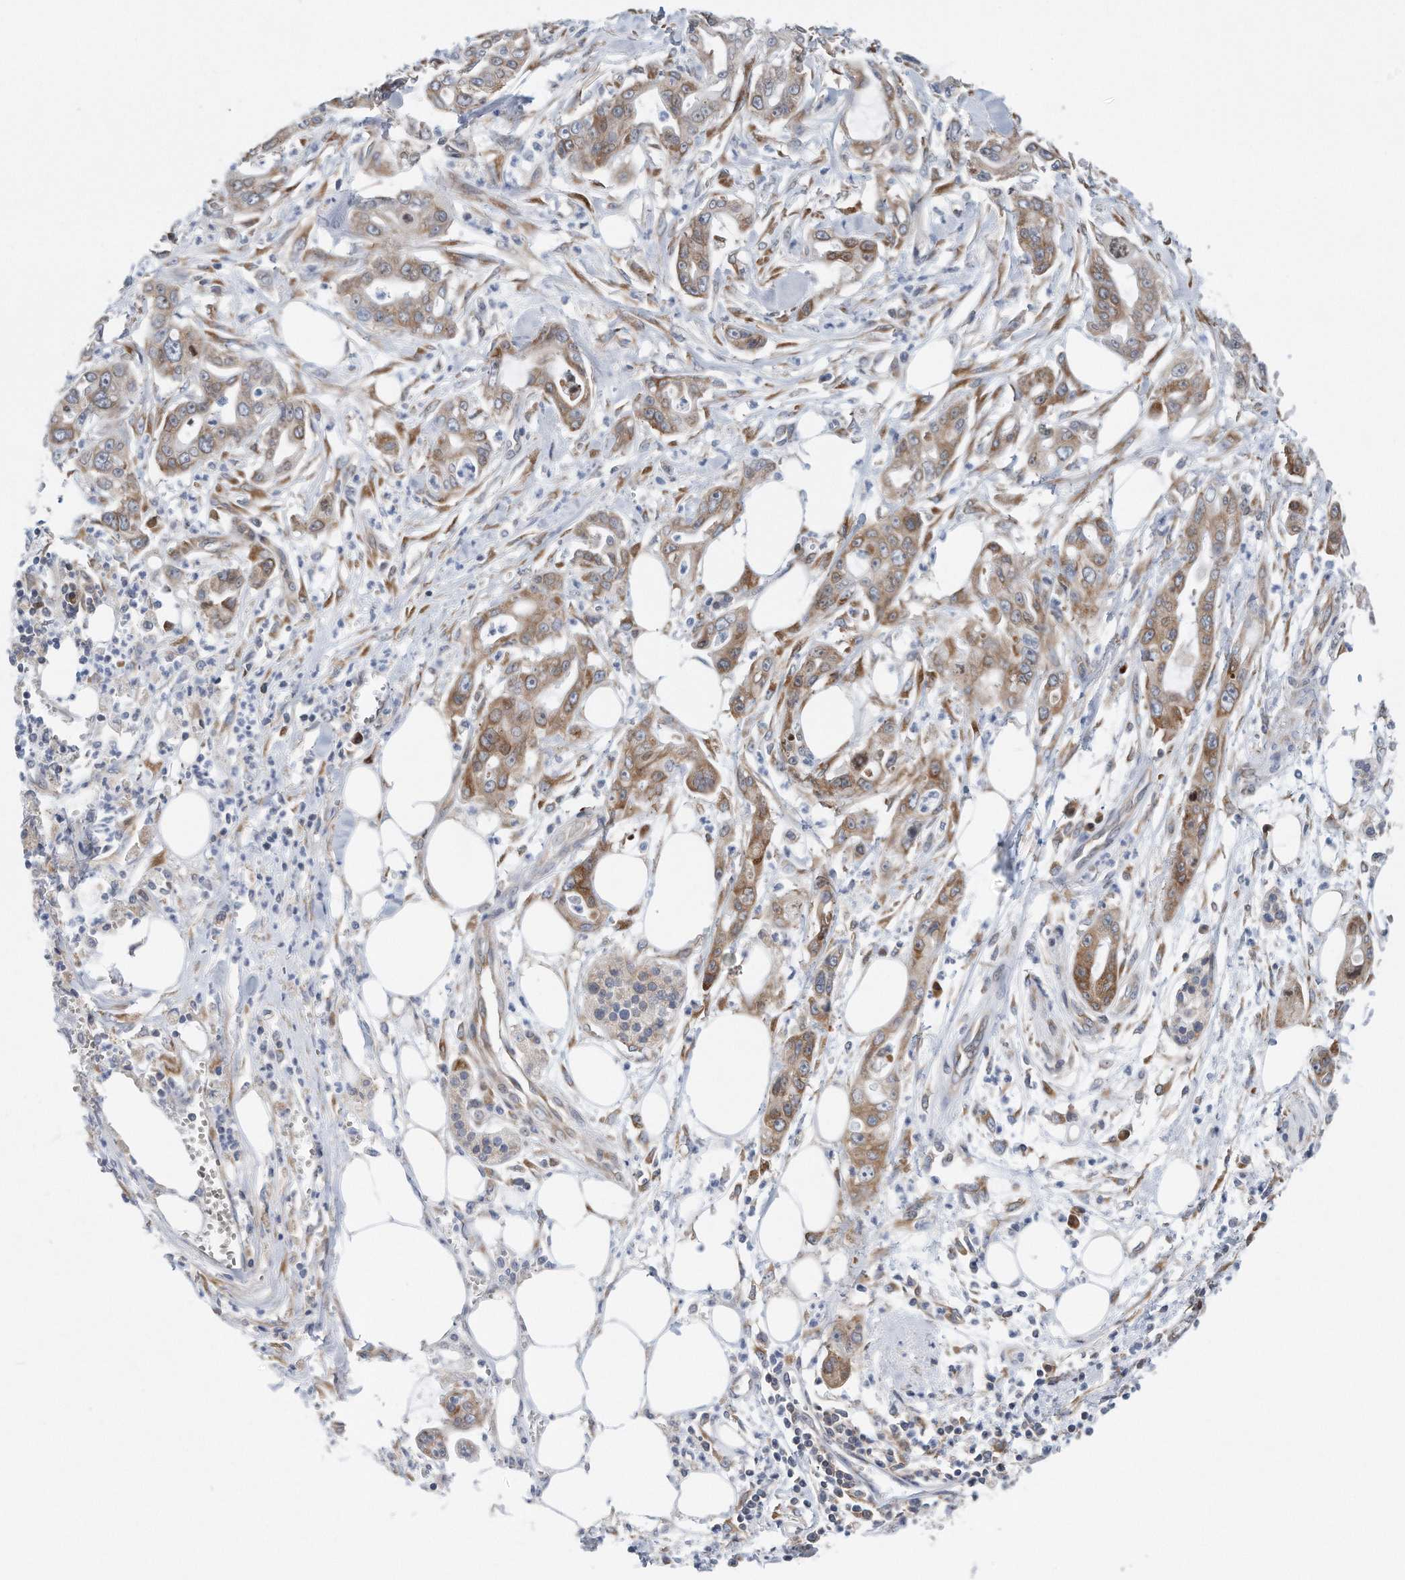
{"staining": {"intensity": "moderate", "quantity": "25%-75%", "location": "cytoplasmic/membranous"}, "tissue": "pancreatic cancer", "cell_type": "Tumor cells", "image_type": "cancer", "snomed": [{"axis": "morphology", "description": "Adenocarcinoma, NOS"}, {"axis": "topography", "description": "Pancreas"}], "caption": "A micrograph of pancreatic cancer (adenocarcinoma) stained for a protein displays moderate cytoplasmic/membranous brown staining in tumor cells.", "gene": "RPL26L1", "patient": {"sex": "male", "age": 68}}